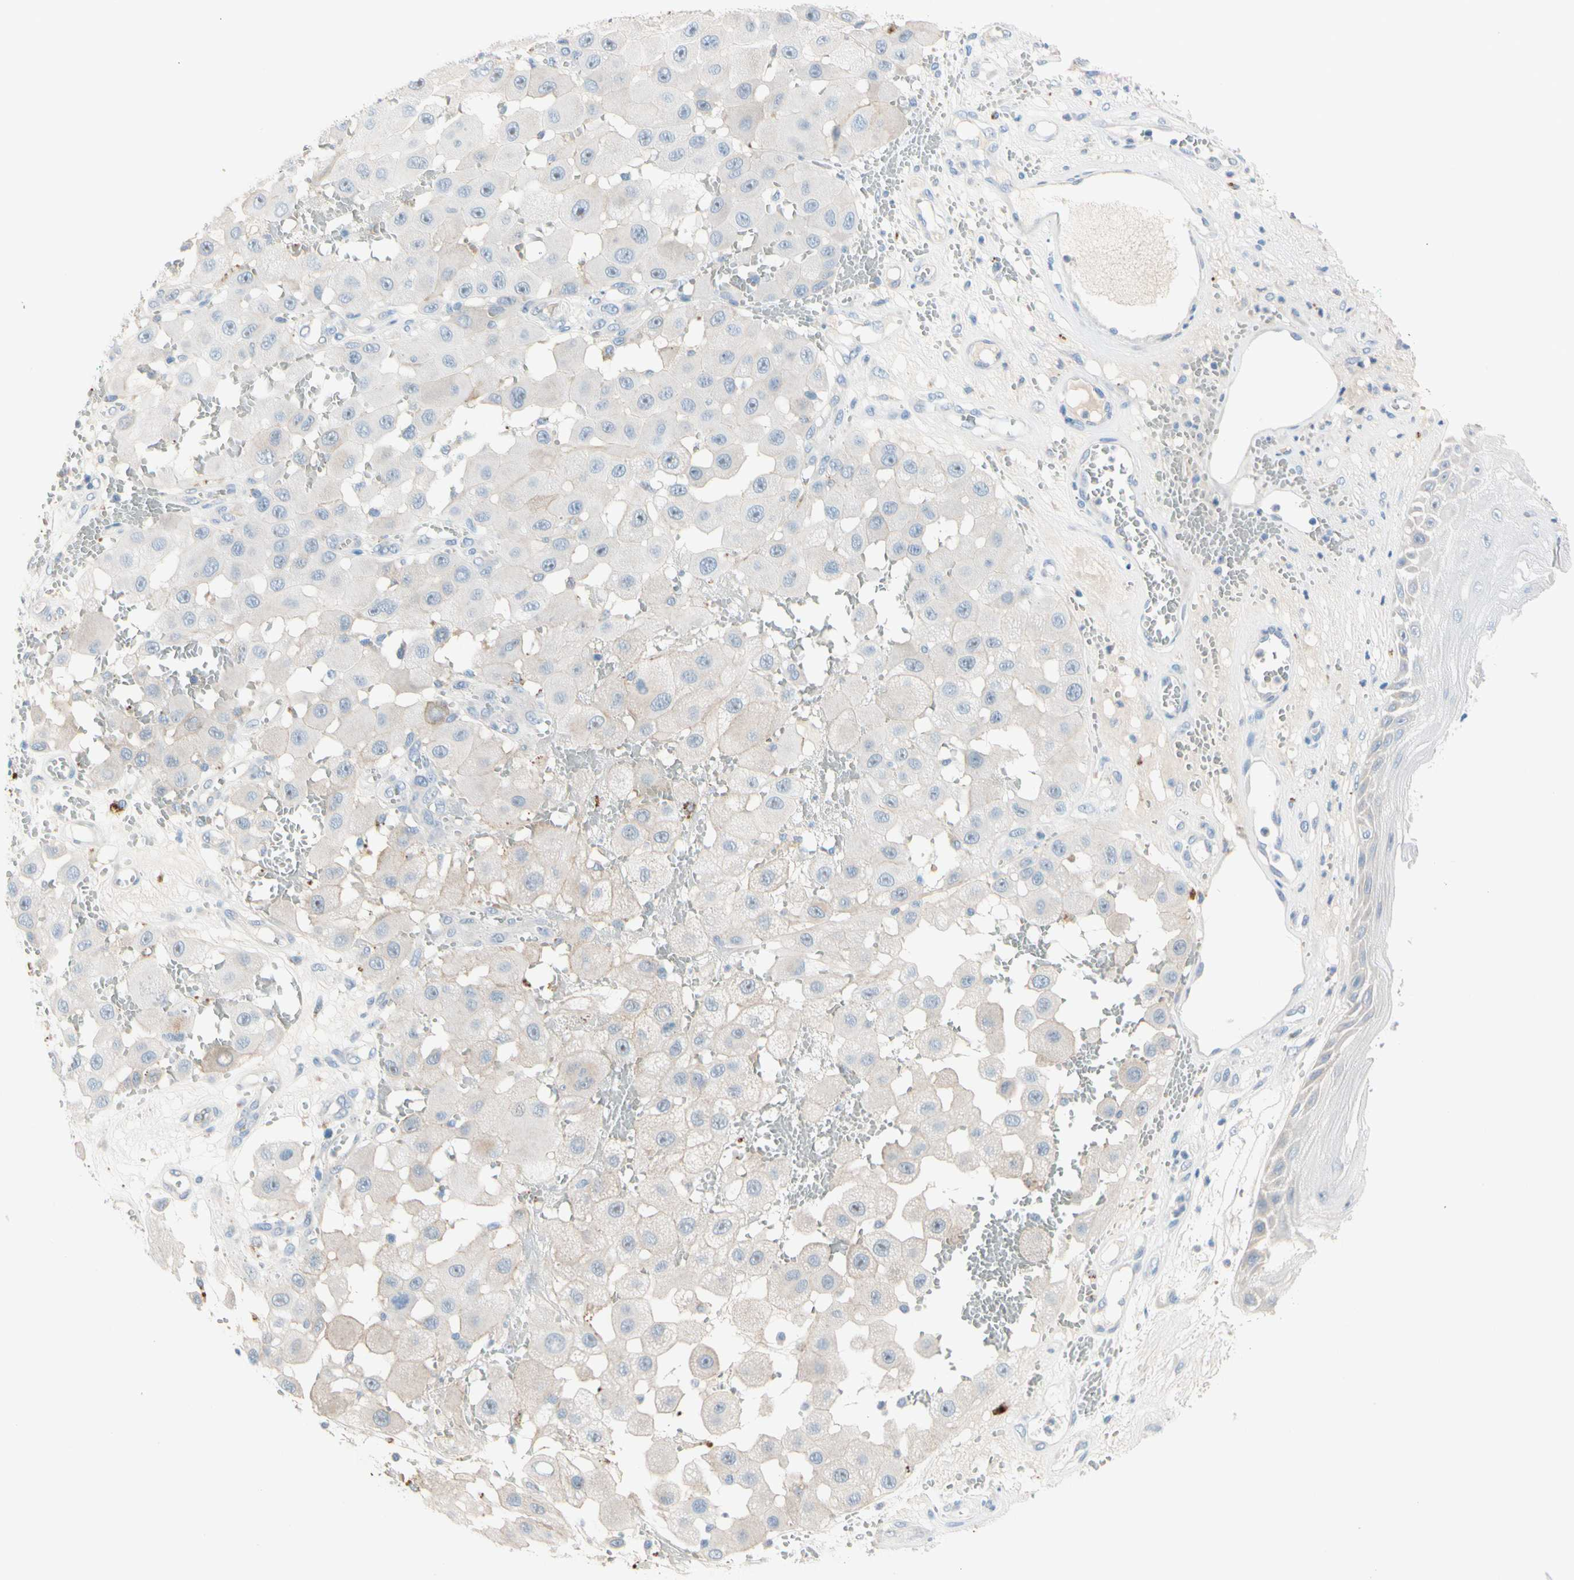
{"staining": {"intensity": "negative", "quantity": "none", "location": "none"}, "tissue": "melanoma", "cell_type": "Tumor cells", "image_type": "cancer", "snomed": [{"axis": "morphology", "description": "Malignant melanoma, NOS"}, {"axis": "topography", "description": "Skin"}], "caption": "Malignant melanoma stained for a protein using immunohistochemistry shows no expression tumor cells.", "gene": "MARK1", "patient": {"sex": "female", "age": 81}}